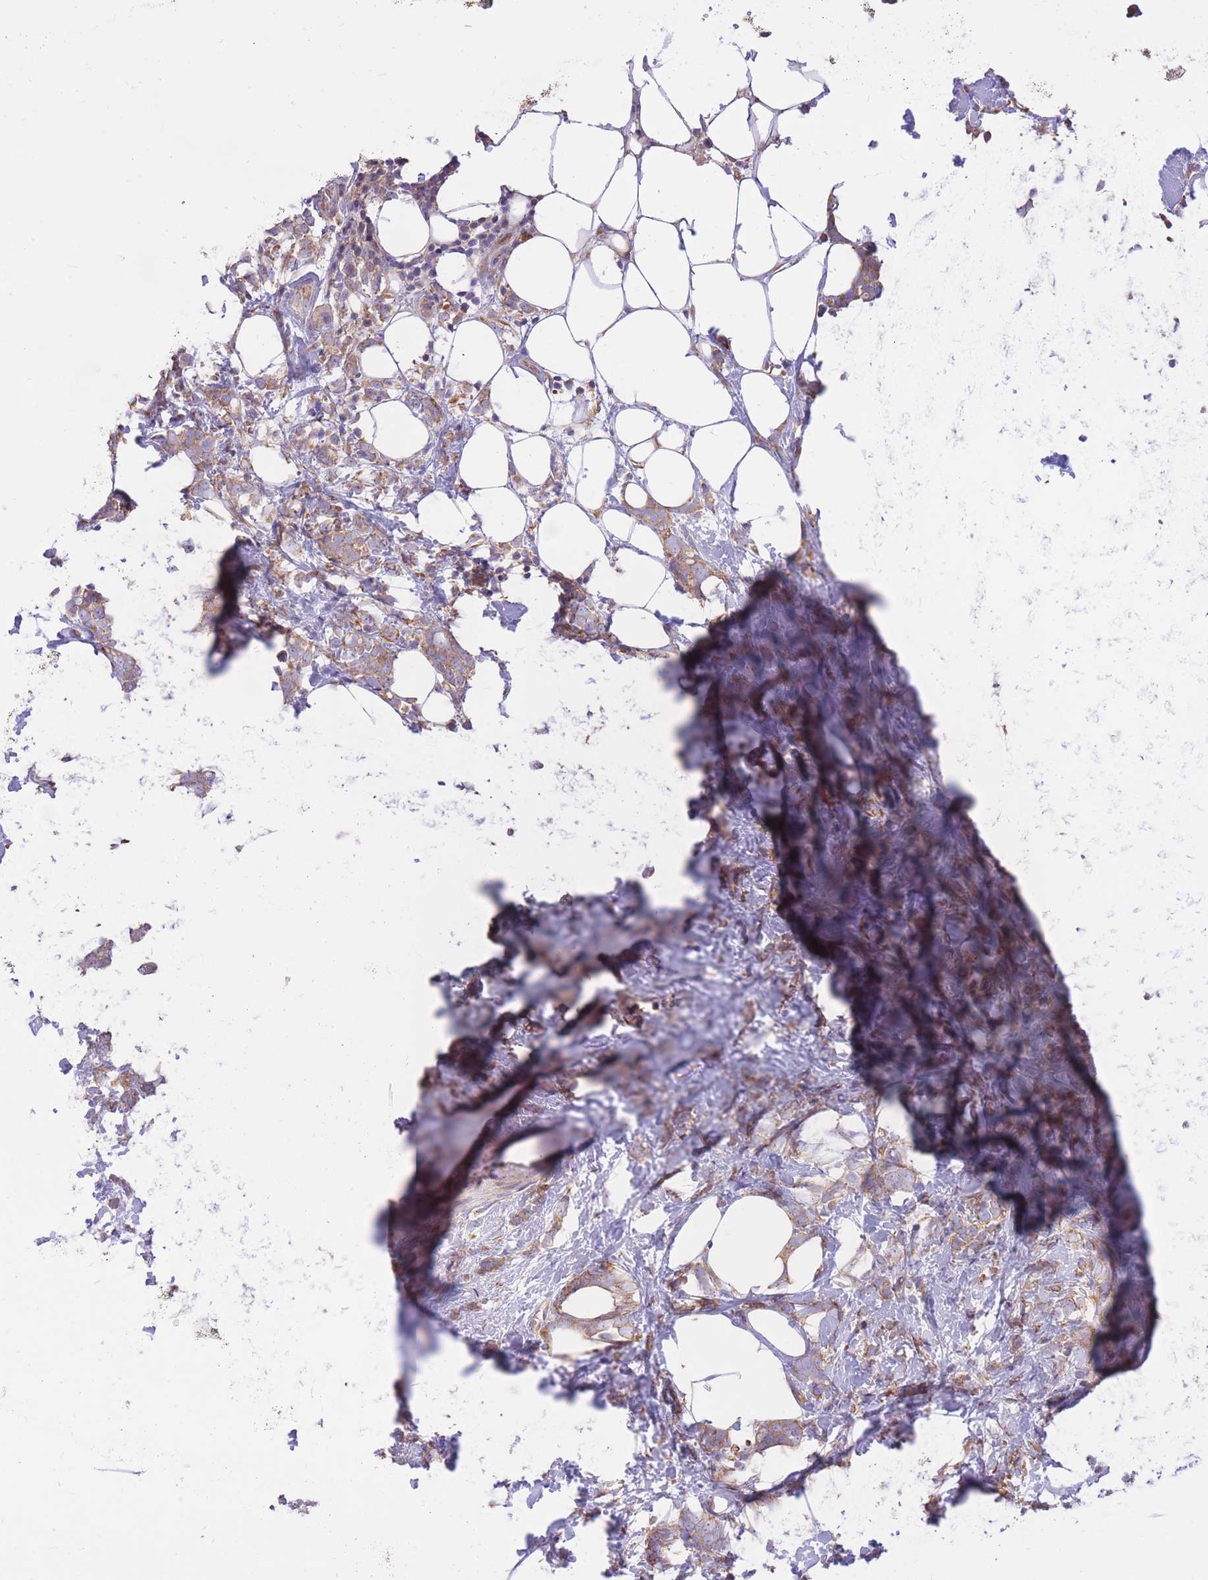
{"staining": {"intensity": "weak", "quantity": ">75%", "location": "cytoplasmic/membranous"}, "tissue": "breast cancer", "cell_type": "Tumor cells", "image_type": "cancer", "snomed": [{"axis": "morphology", "description": "Lobular carcinoma"}, {"axis": "topography", "description": "Breast"}], "caption": "A micrograph of human lobular carcinoma (breast) stained for a protein reveals weak cytoplasmic/membranous brown staining in tumor cells.", "gene": "GBP7", "patient": {"sex": "female", "age": 58}}